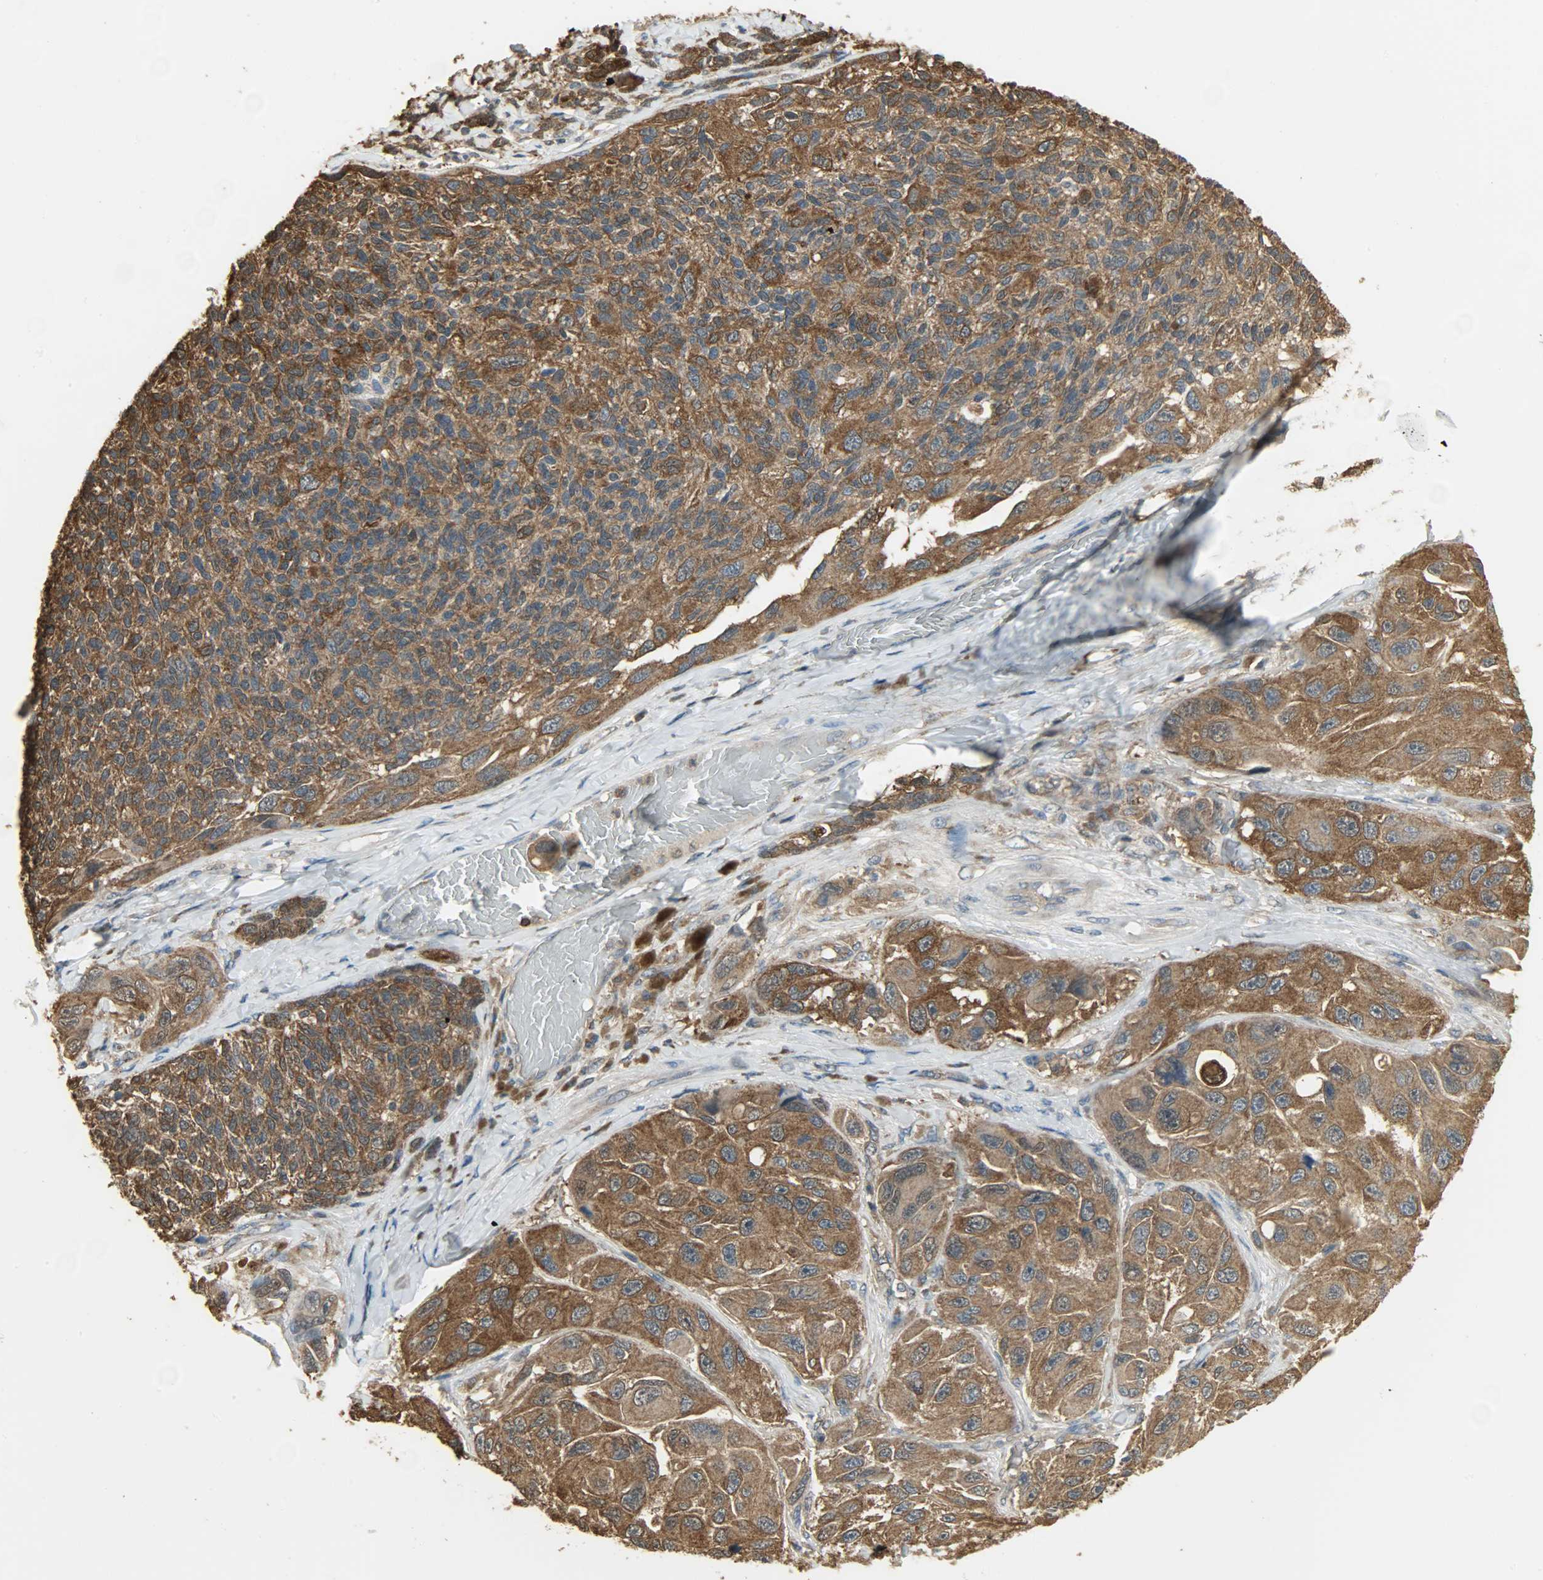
{"staining": {"intensity": "strong", "quantity": ">75%", "location": "cytoplasmic/membranous"}, "tissue": "melanoma", "cell_type": "Tumor cells", "image_type": "cancer", "snomed": [{"axis": "morphology", "description": "Malignant melanoma, NOS"}, {"axis": "topography", "description": "Skin"}], "caption": "Strong cytoplasmic/membranous expression for a protein is seen in approximately >75% of tumor cells of malignant melanoma using immunohistochemistry (IHC).", "gene": "LDHB", "patient": {"sex": "female", "age": 73}}